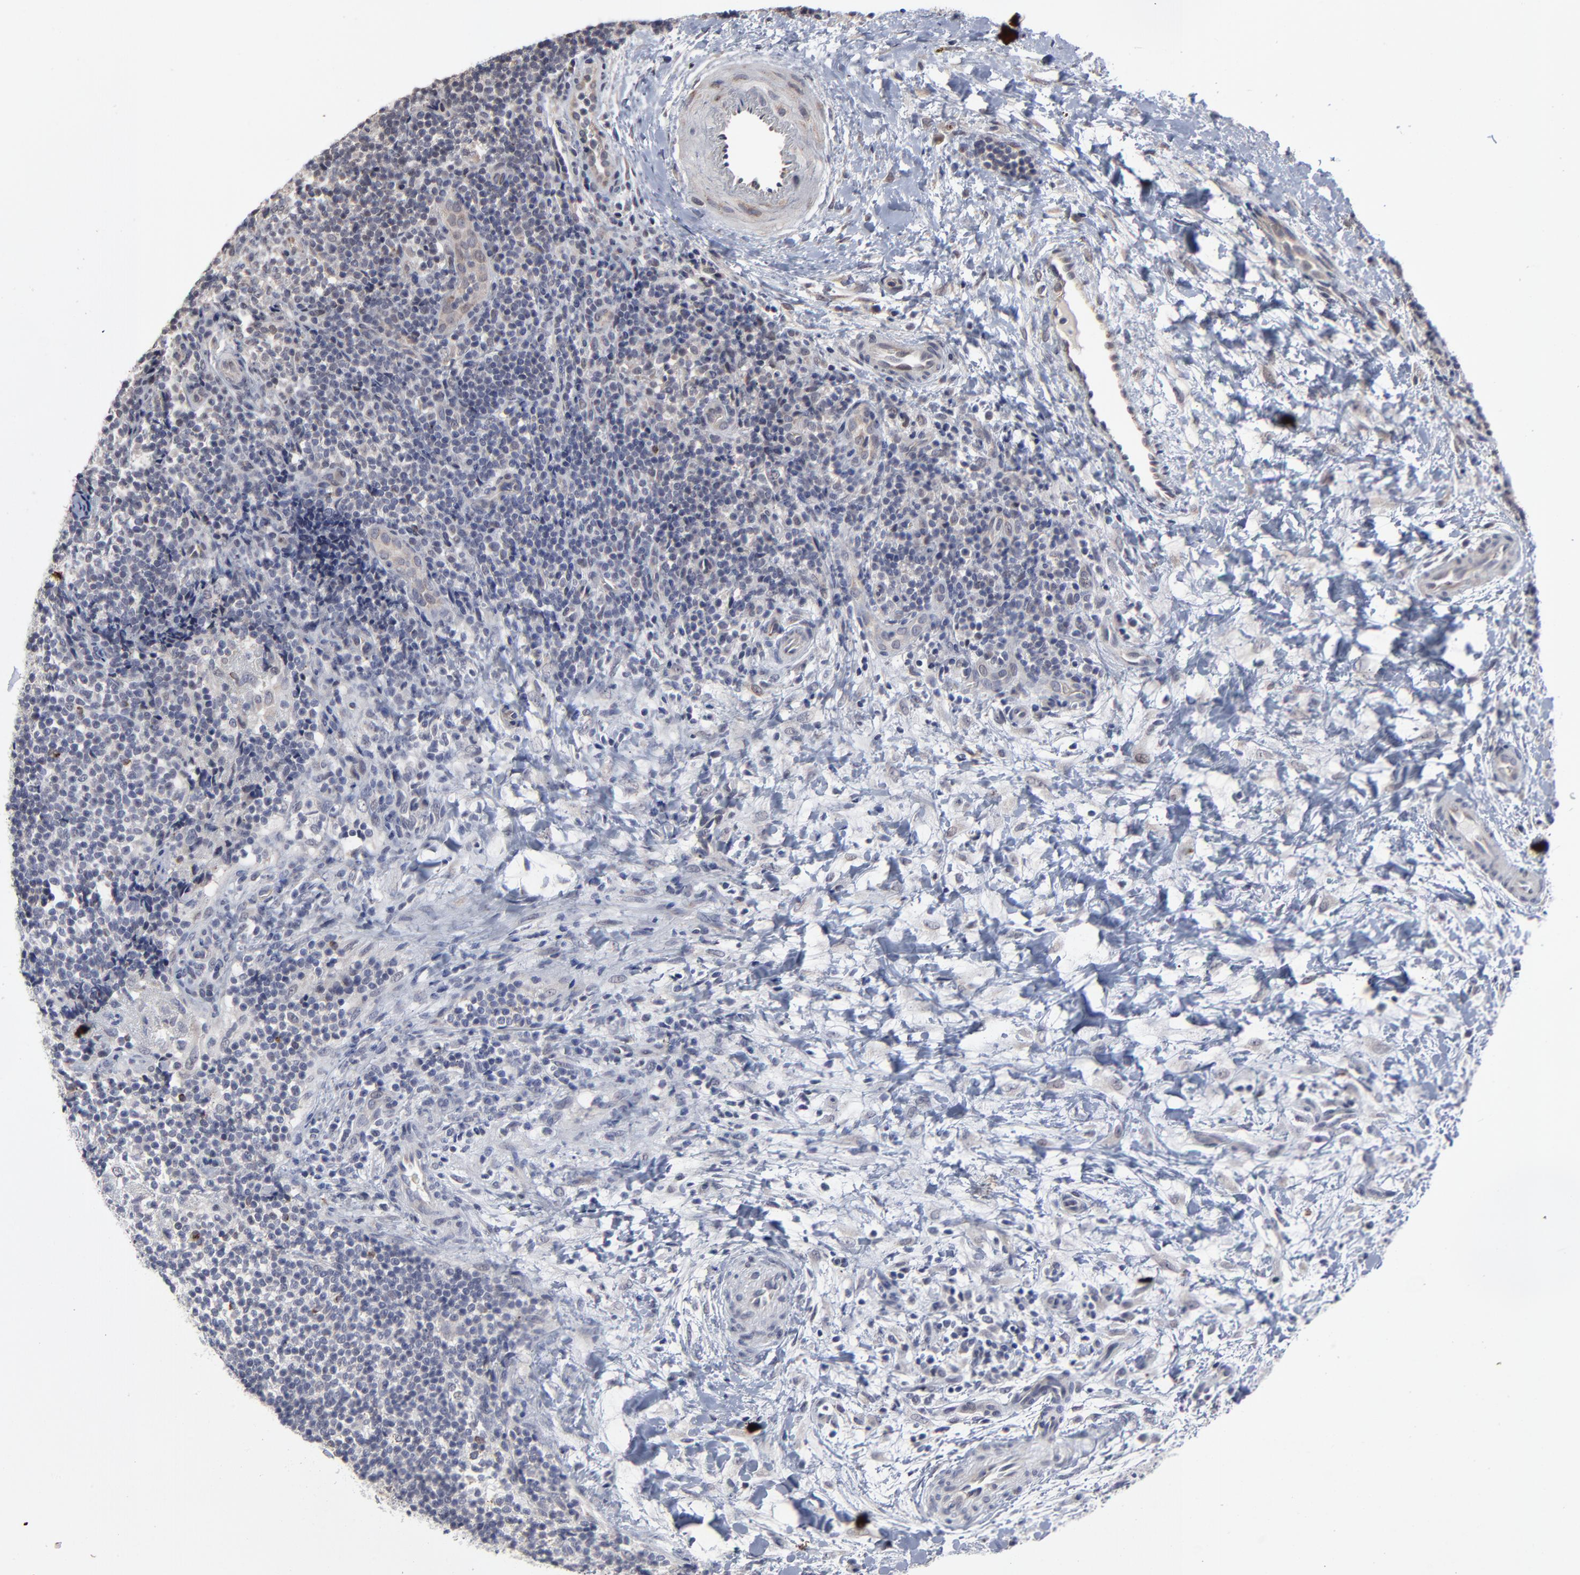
{"staining": {"intensity": "negative", "quantity": "none", "location": "none"}, "tissue": "lymphoma", "cell_type": "Tumor cells", "image_type": "cancer", "snomed": [{"axis": "morphology", "description": "Malignant lymphoma, non-Hodgkin's type, Low grade"}, {"axis": "topography", "description": "Lymph node"}], "caption": "This is an IHC photomicrograph of low-grade malignant lymphoma, non-Hodgkin's type. There is no expression in tumor cells.", "gene": "MAGEA10", "patient": {"sex": "female", "age": 76}}